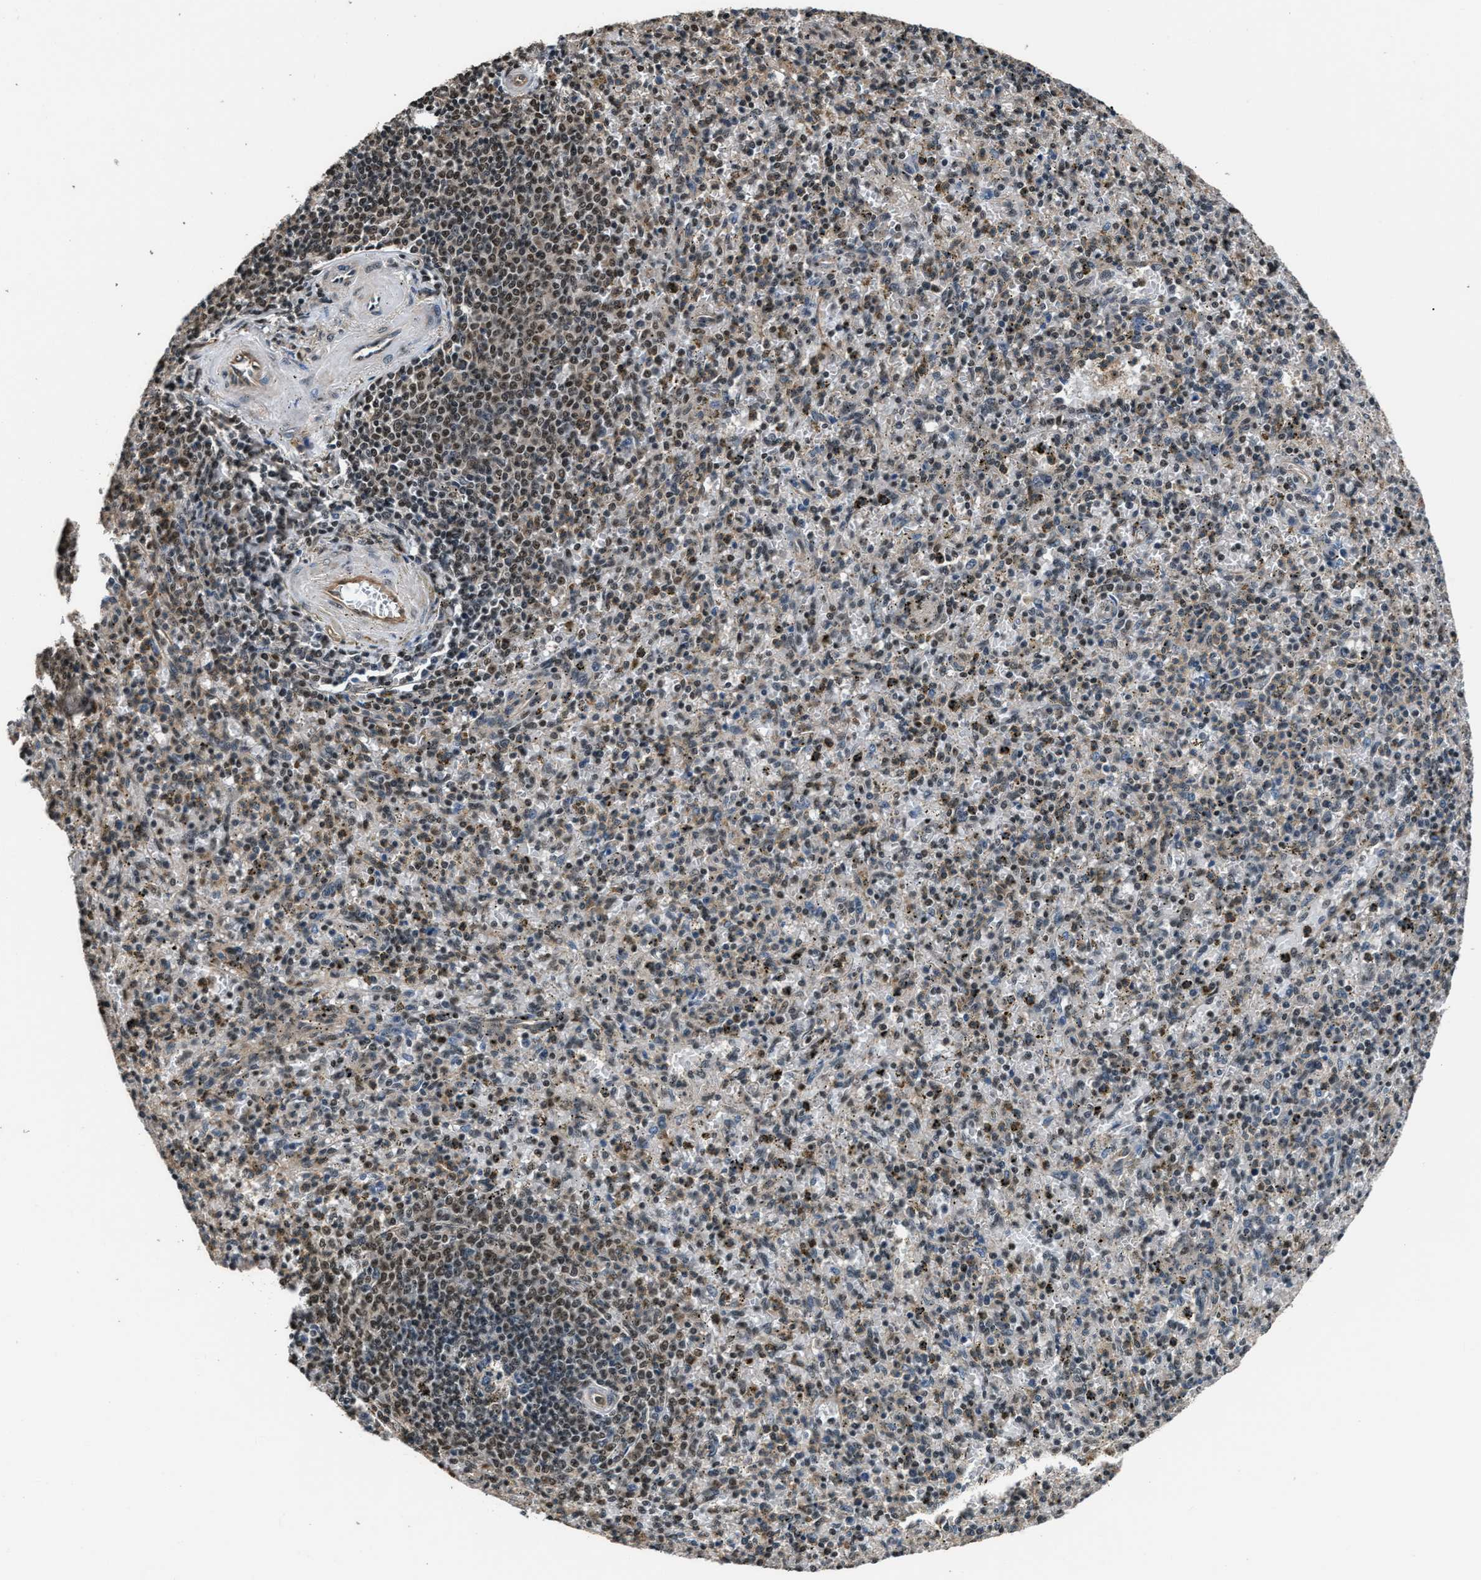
{"staining": {"intensity": "moderate", "quantity": "<25%", "location": "cytoplasmic/membranous"}, "tissue": "spleen", "cell_type": "Cells in red pulp", "image_type": "normal", "snomed": [{"axis": "morphology", "description": "Normal tissue, NOS"}, {"axis": "topography", "description": "Spleen"}], "caption": "IHC micrograph of benign spleen: spleen stained using IHC displays low levels of moderate protein expression localized specifically in the cytoplasmic/membranous of cells in red pulp, appearing as a cytoplasmic/membranous brown color.", "gene": "DFFA", "patient": {"sex": "male", "age": 72}}